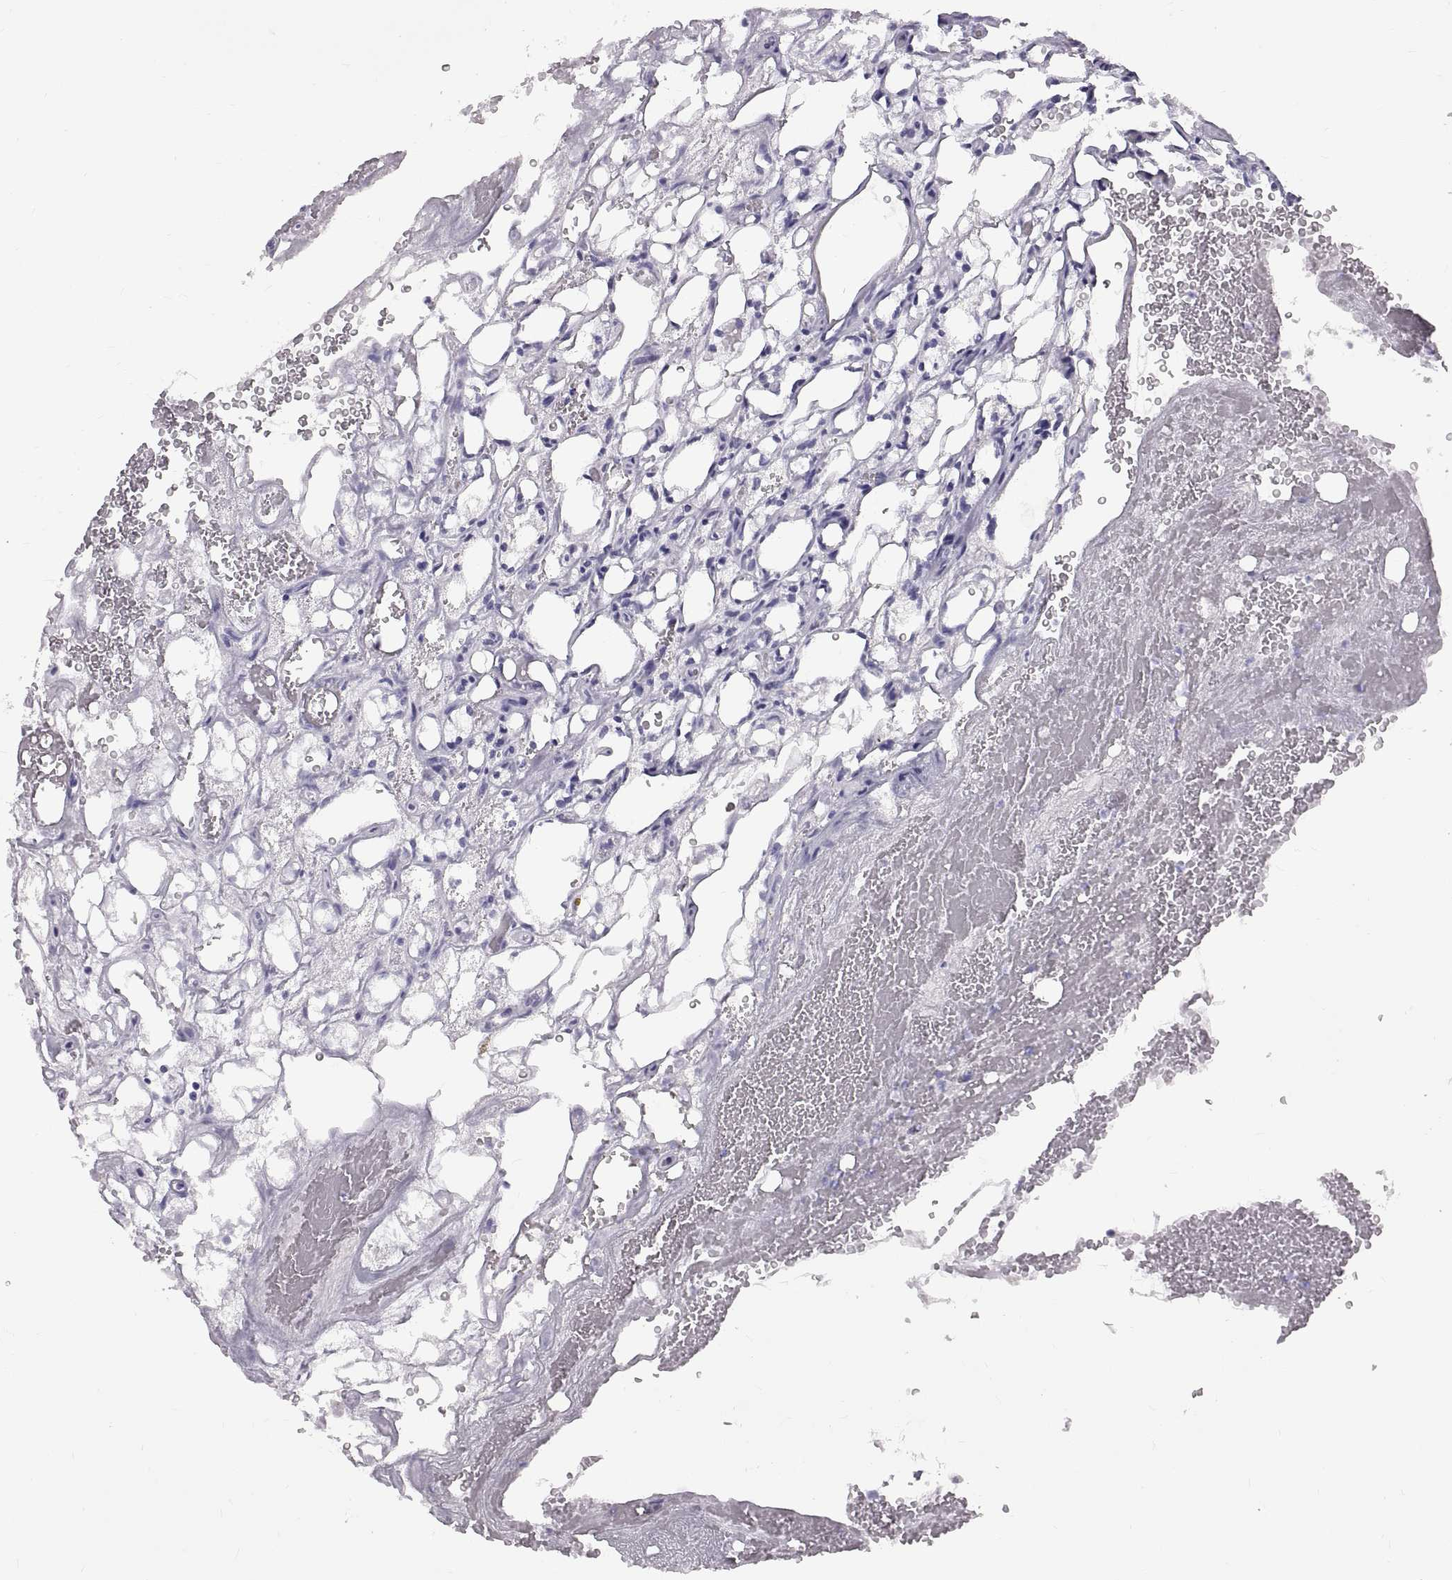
{"staining": {"intensity": "negative", "quantity": "none", "location": "none"}, "tissue": "renal cancer", "cell_type": "Tumor cells", "image_type": "cancer", "snomed": [{"axis": "morphology", "description": "Adenocarcinoma, NOS"}, {"axis": "topography", "description": "Kidney"}], "caption": "Immunohistochemistry histopathology image of neoplastic tissue: adenocarcinoma (renal) stained with DAB (3,3'-diaminobenzidine) demonstrates no significant protein expression in tumor cells.", "gene": "WFDC8", "patient": {"sex": "female", "age": 69}}